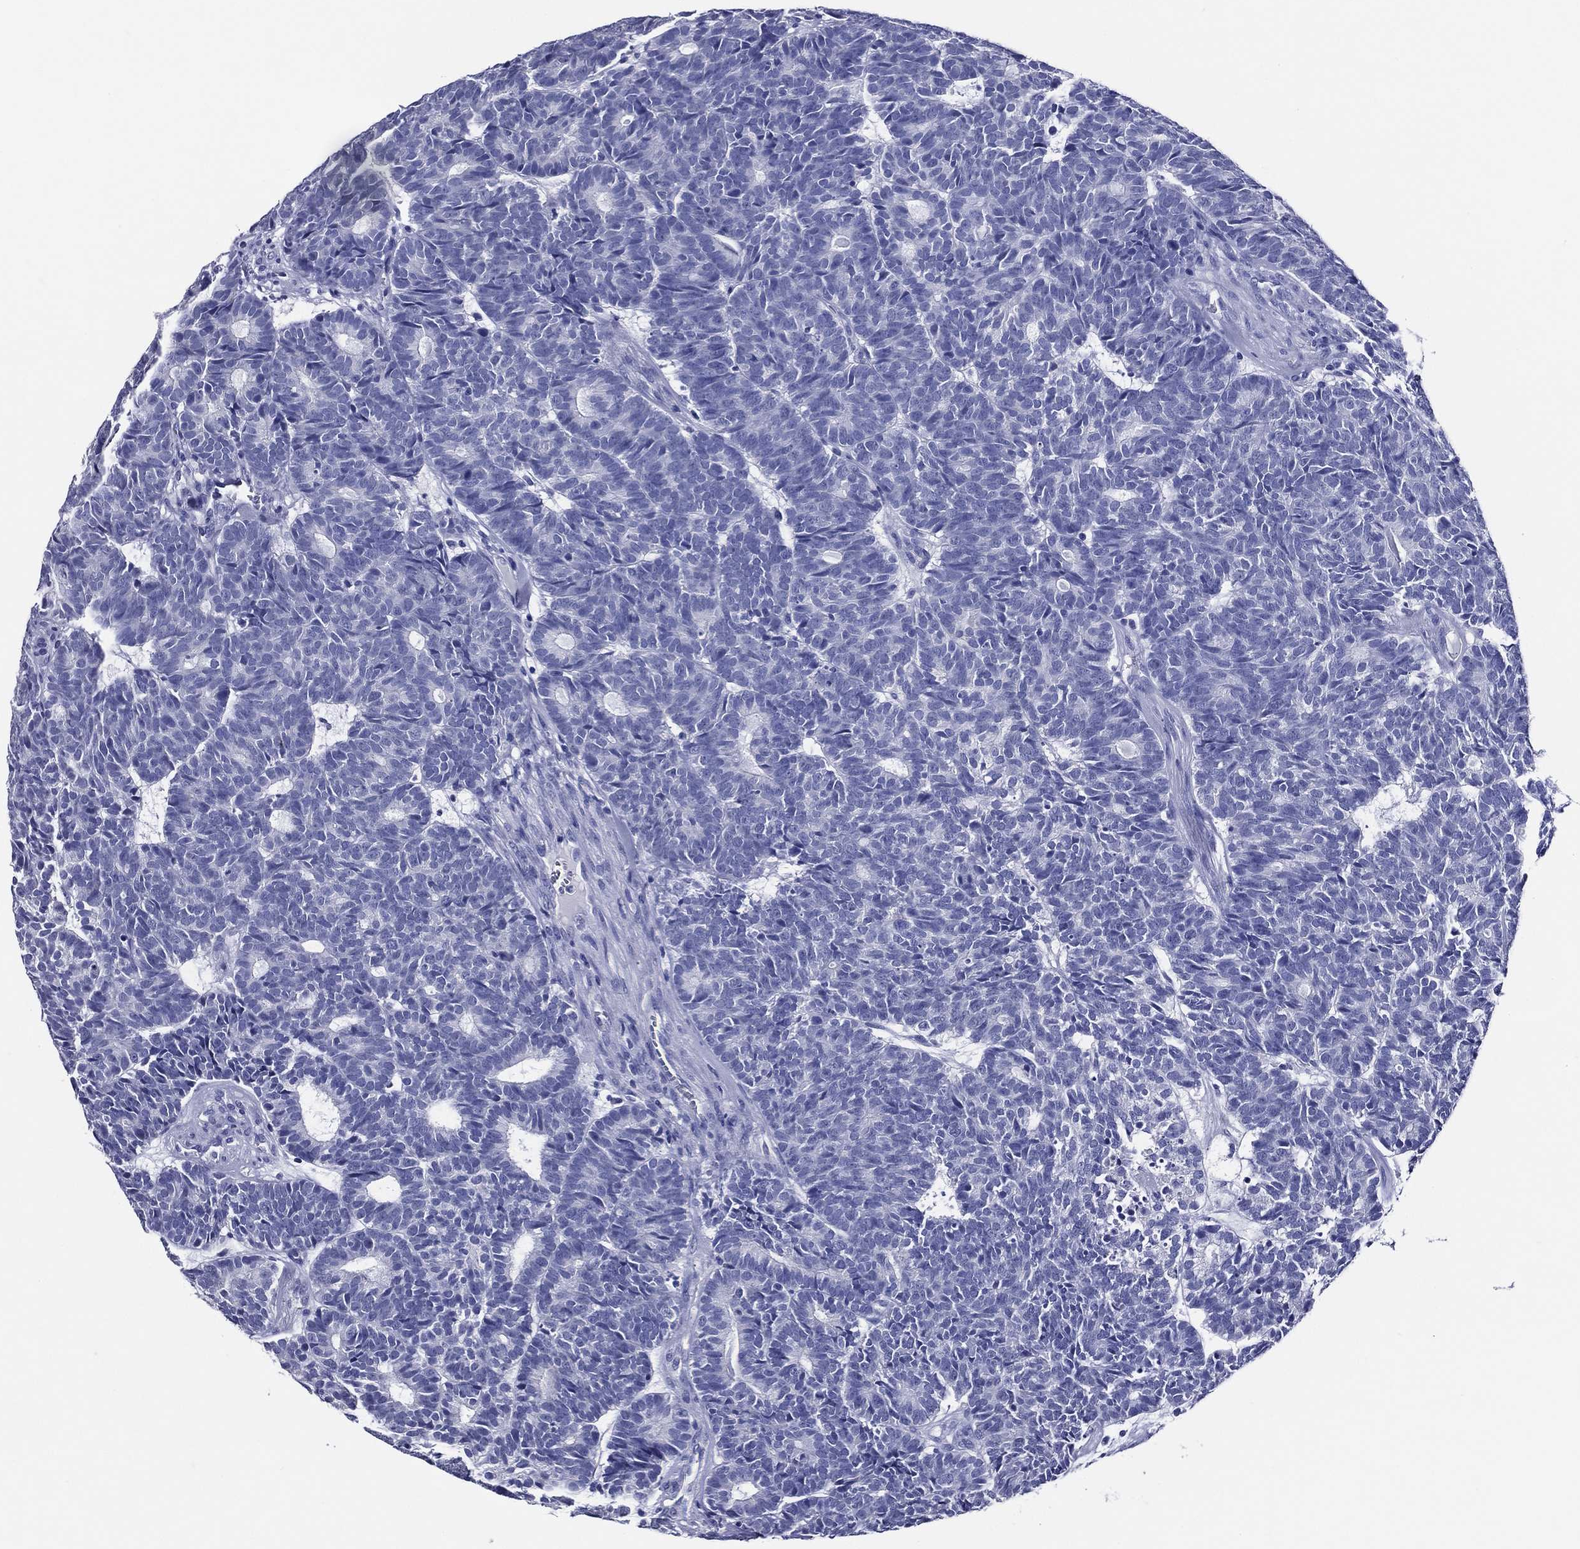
{"staining": {"intensity": "negative", "quantity": "none", "location": "none"}, "tissue": "head and neck cancer", "cell_type": "Tumor cells", "image_type": "cancer", "snomed": [{"axis": "morphology", "description": "Adenocarcinoma, NOS"}, {"axis": "topography", "description": "Head-Neck"}], "caption": "The IHC histopathology image has no significant expression in tumor cells of head and neck cancer (adenocarcinoma) tissue.", "gene": "ACE2", "patient": {"sex": "female", "age": 81}}